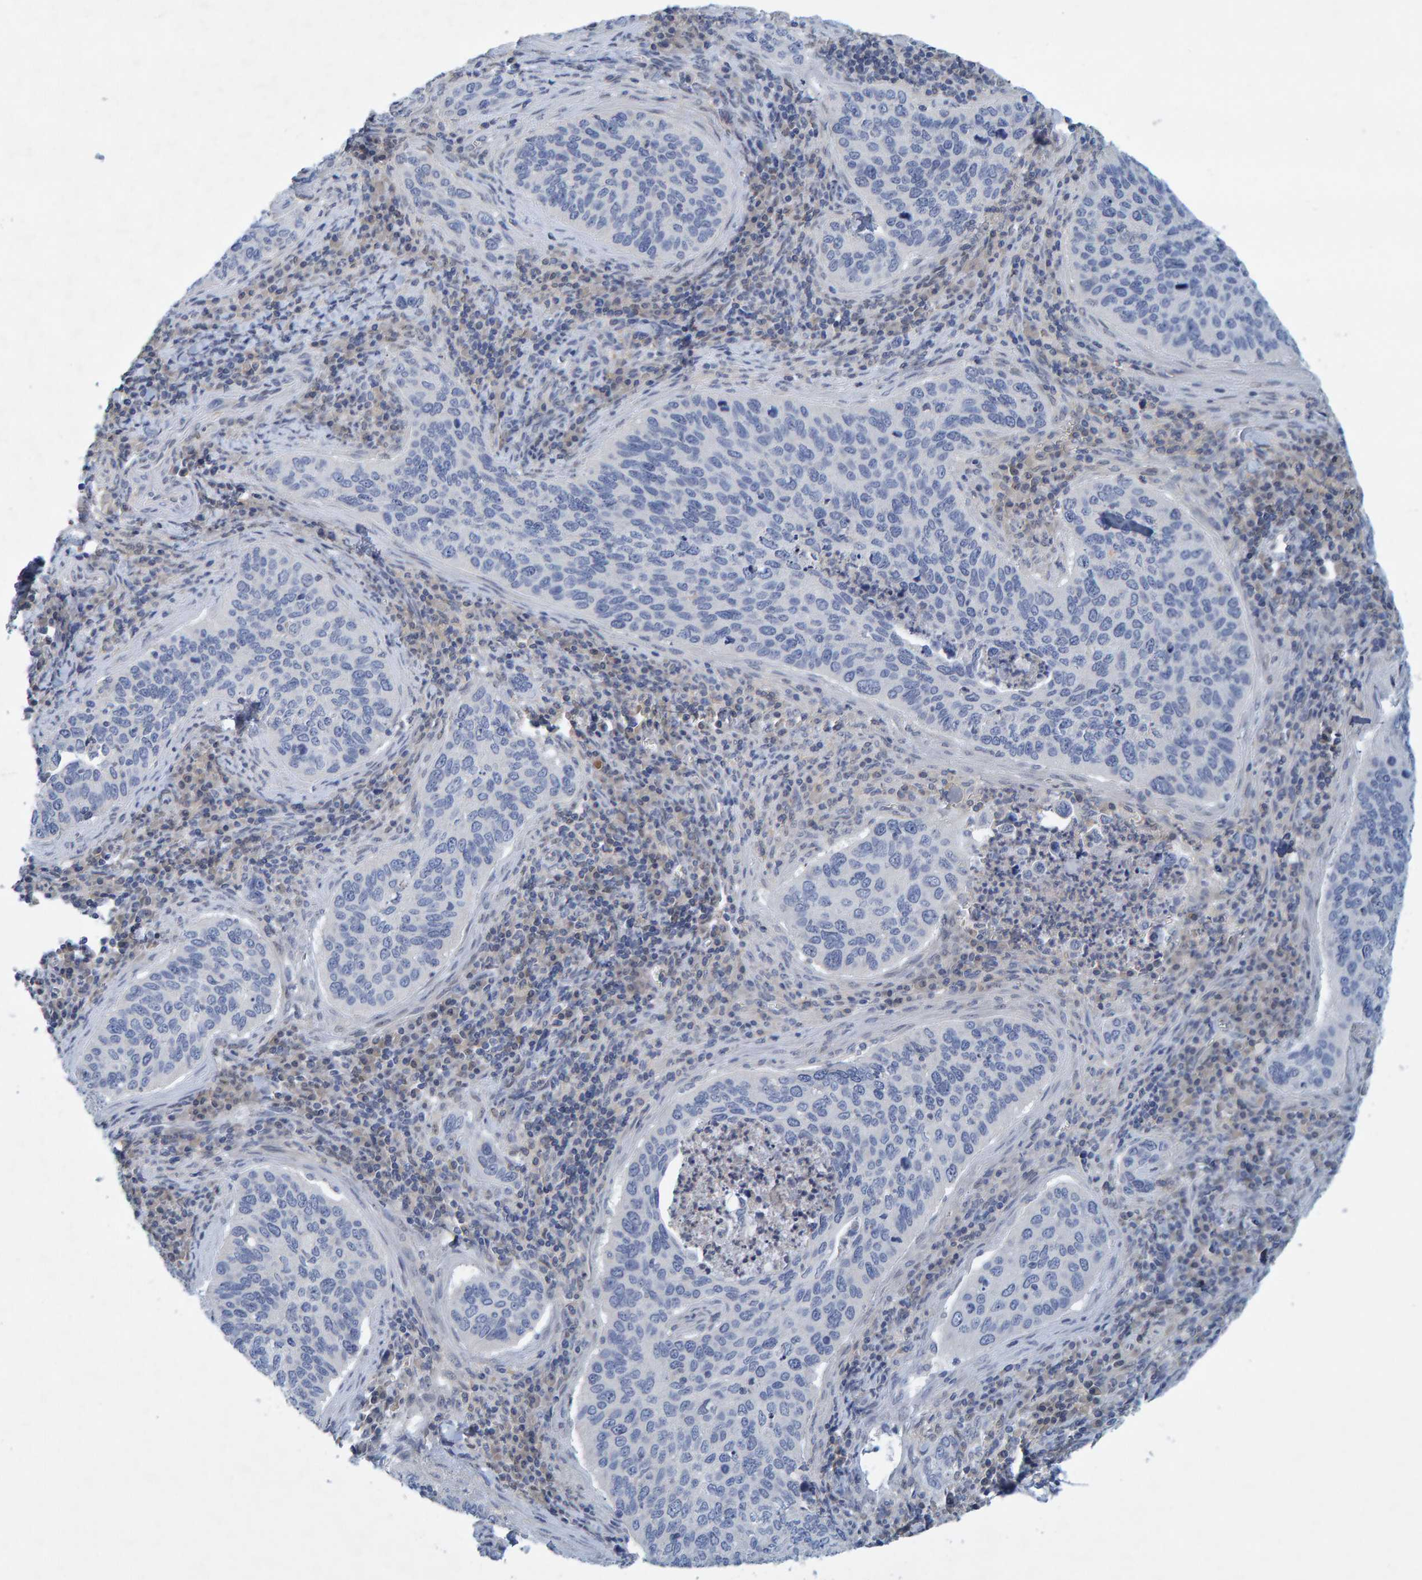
{"staining": {"intensity": "negative", "quantity": "none", "location": "none"}, "tissue": "cervical cancer", "cell_type": "Tumor cells", "image_type": "cancer", "snomed": [{"axis": "morphology", "description": "Squamous cell carcinoma, NOS"}, {"axis": "topography", "description": "Cervix"}], "caption": "IHC photomicrograph of neoplastic tissue: cervical cancer stained with DAB exhibits no significant protein expression in tumor cells.", "gene": "ALAD", "patient": {"sex": "female", "age": 53}}